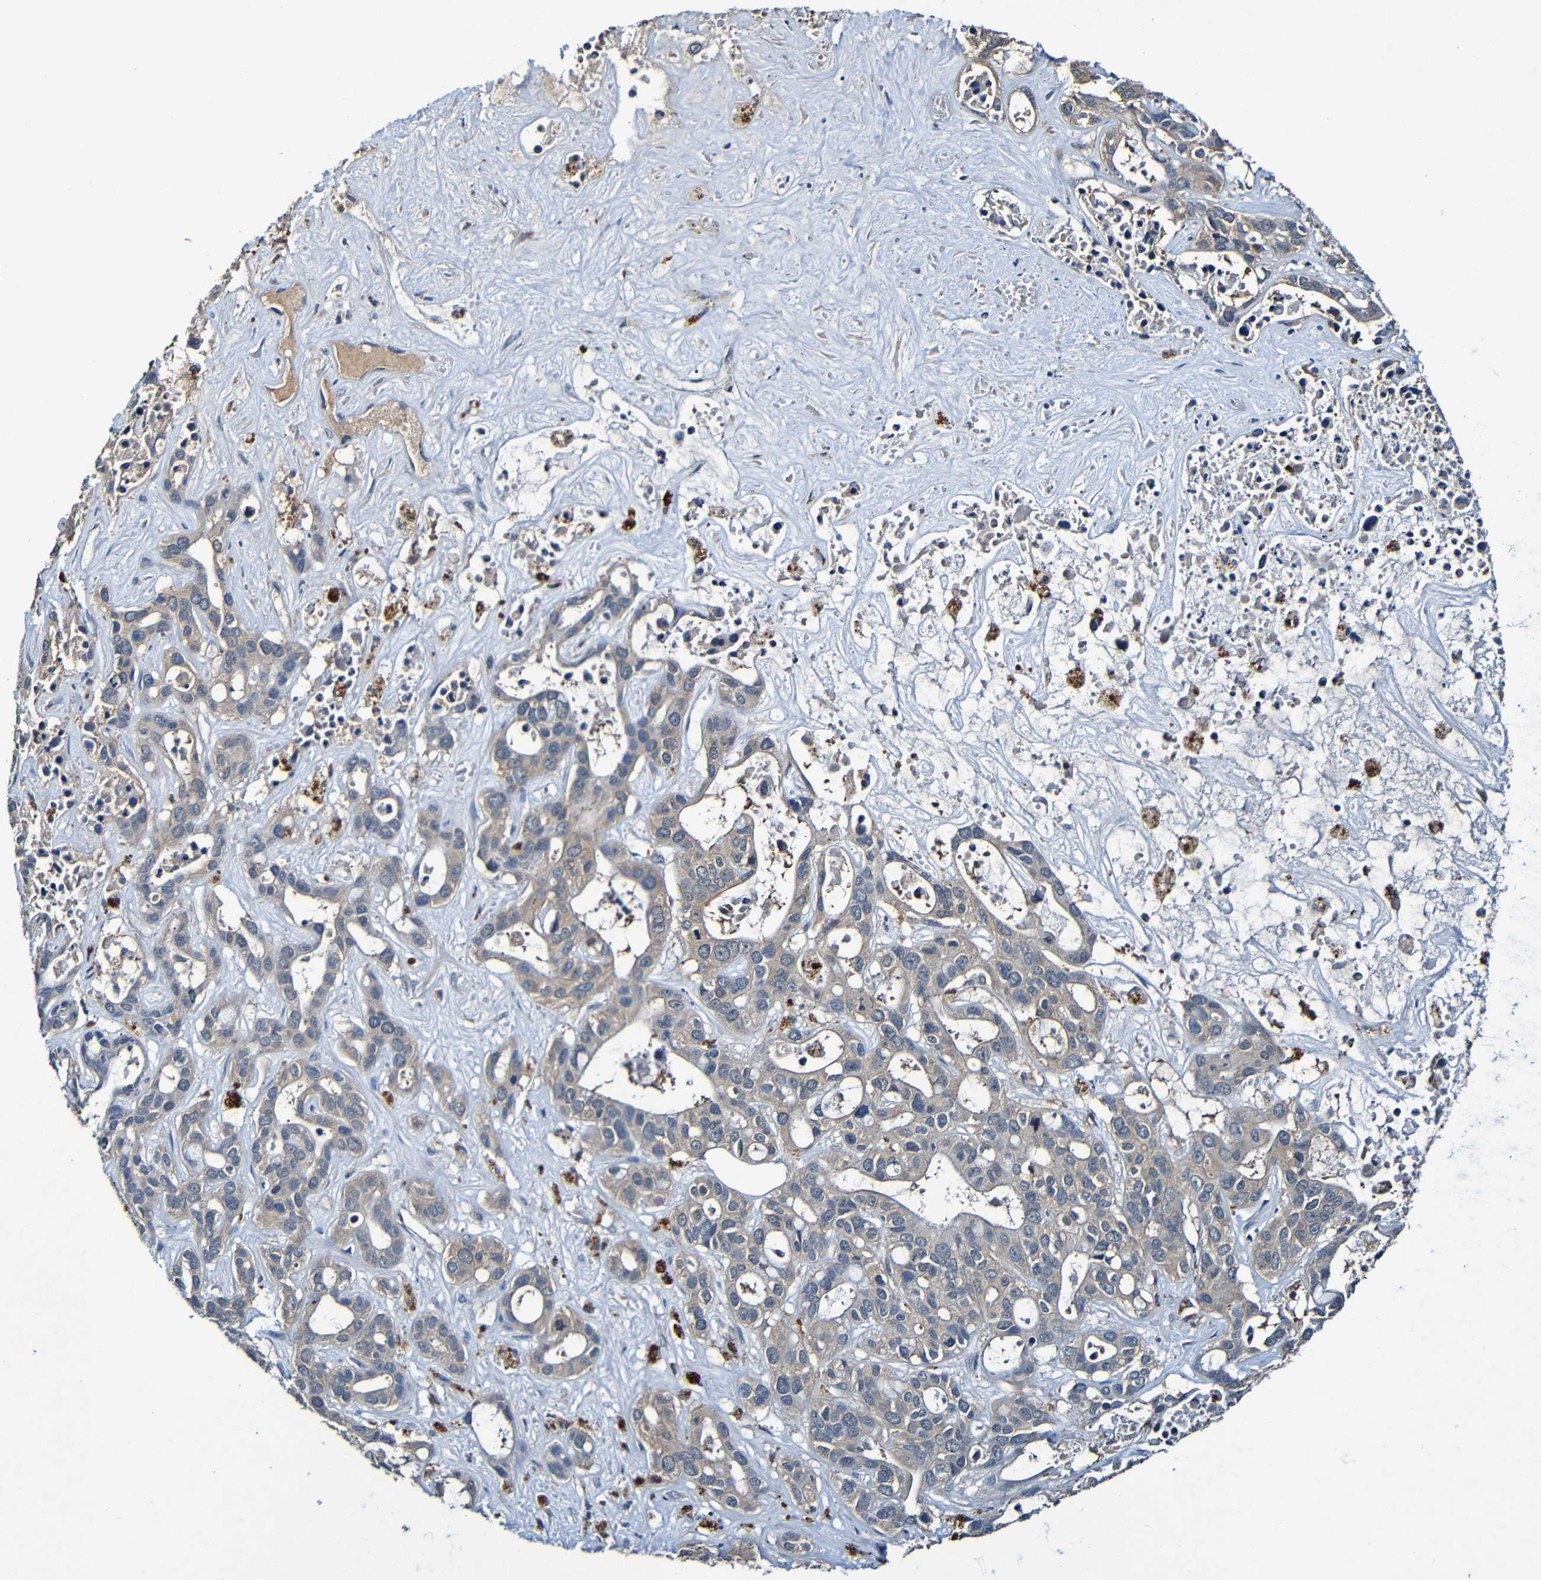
{"staining": {"intensity": "weak", "quantity": ">75%", "location": "cytoplasmic/membranous"}, "tissue": "liver cancer", "cell_type": "Tumor cells", "image_type": "cancer", "snomed": [{"axis": "morphology", "description": "Cholangiocarcinoma"}, {"axis": "topography", "description": "Liver"}], "caption": "Immunohistochemistry (IHC) photomicrograph of liver cancer stained for a protein (brown), which reveals low levels of weak cytoplasmic/membranous positivity in approximately >75% of tumor cells.", "gene": "LRRC70", "patient": {"sex": "female", "age": 65}}